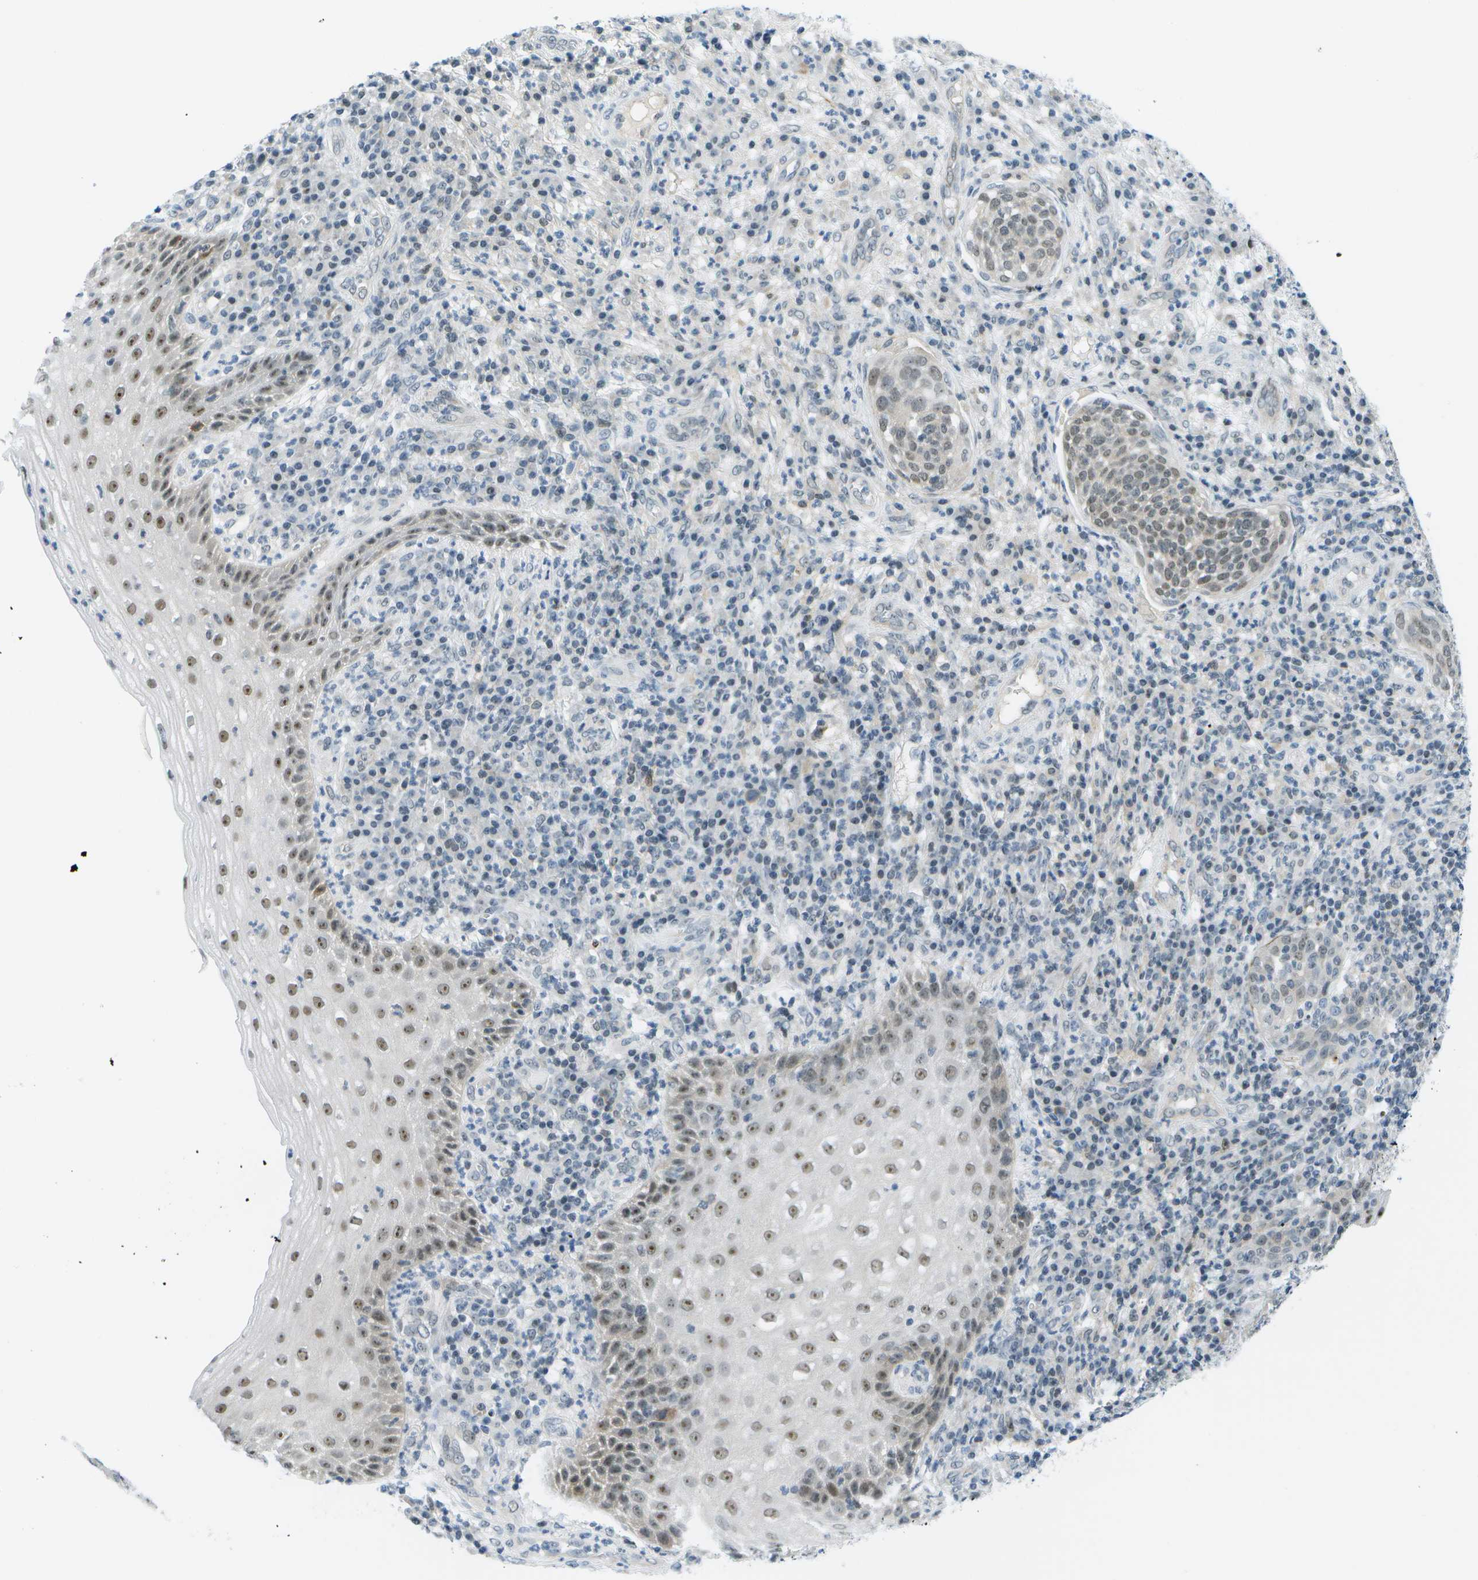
{"staining": {"intensity": "moderate", "quantity": "25%-75%", "location": "nuclear"}, "tissue": "cervical cancer", "cell_type": "Tumor cells", "image_type": "cancer", "snomed": [{"axis": "morphology", "description": "Squamous cell carcinoma, NOS"}, {"axis": "topography", "description": "Cervix"}], "caption": "Moderate nuclear protein positivity is appreciated in approximately 25%-75% of tumor cells in cervical cancer (squamous cell carcinoma).", "gene": "PITHD1", "patient": {"sex": "female", "age": 34}}